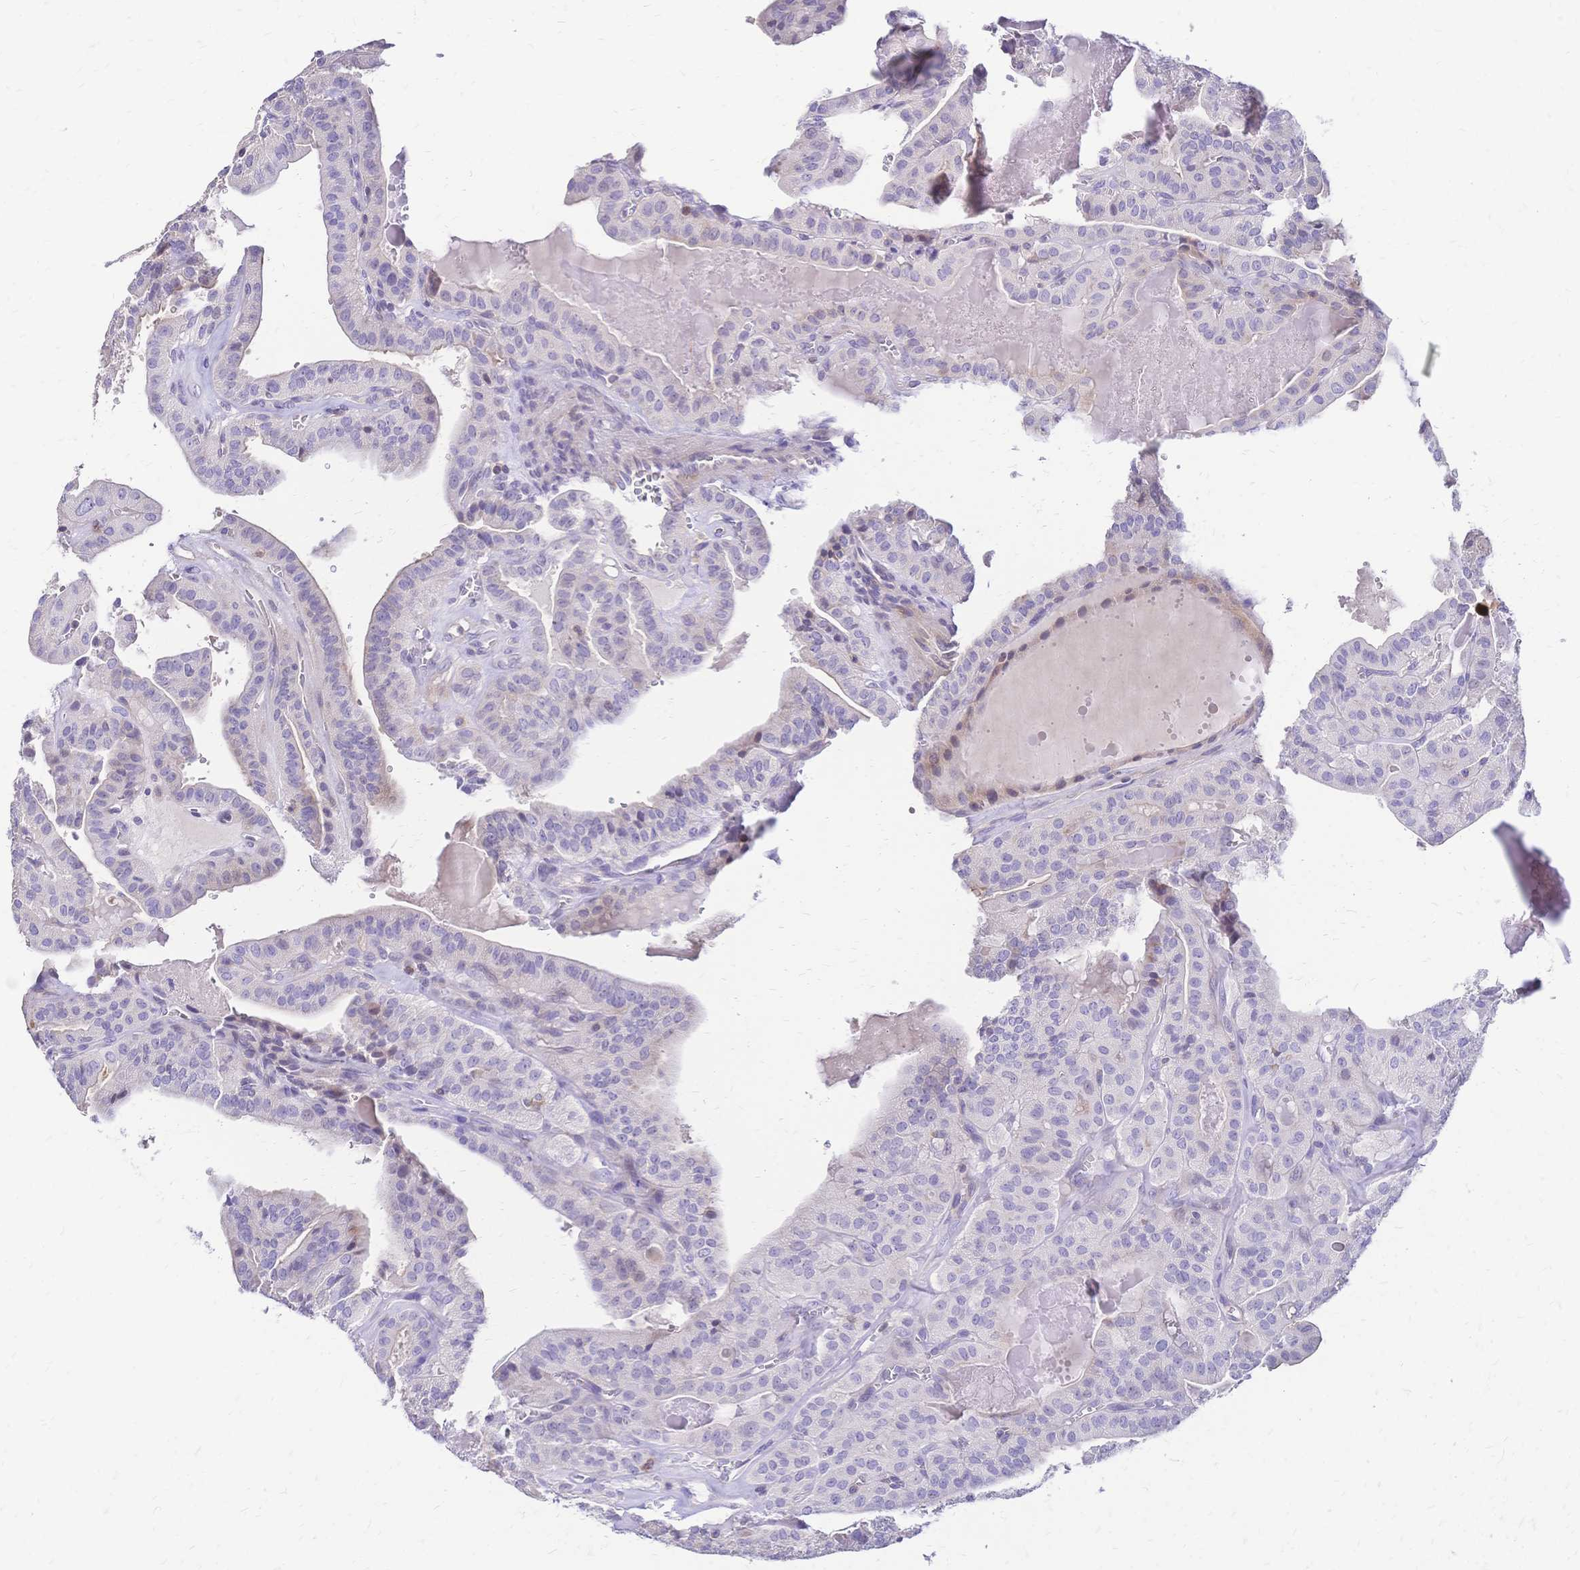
{"staining": {"intensity": "negative", "quantity": "none", "location": "none"}, "tissue": "thyroid cancer", "cell_type": "Tumor cells", "image_type": "cancer", "snomed": [{"axis": "morphology", "description": "Papillary adenocarcinoma, NOS"}, {"axis": "topography", "description": "Thyroid gland"}], "caption": "High power microscopy image of an IHC micrograph of thyroid cancer (papillary adenocarcinoma), revealing no significant staining in tumor cells.", "gene": "IL2RA", "patient": {"sex": "male", "age": 52}}